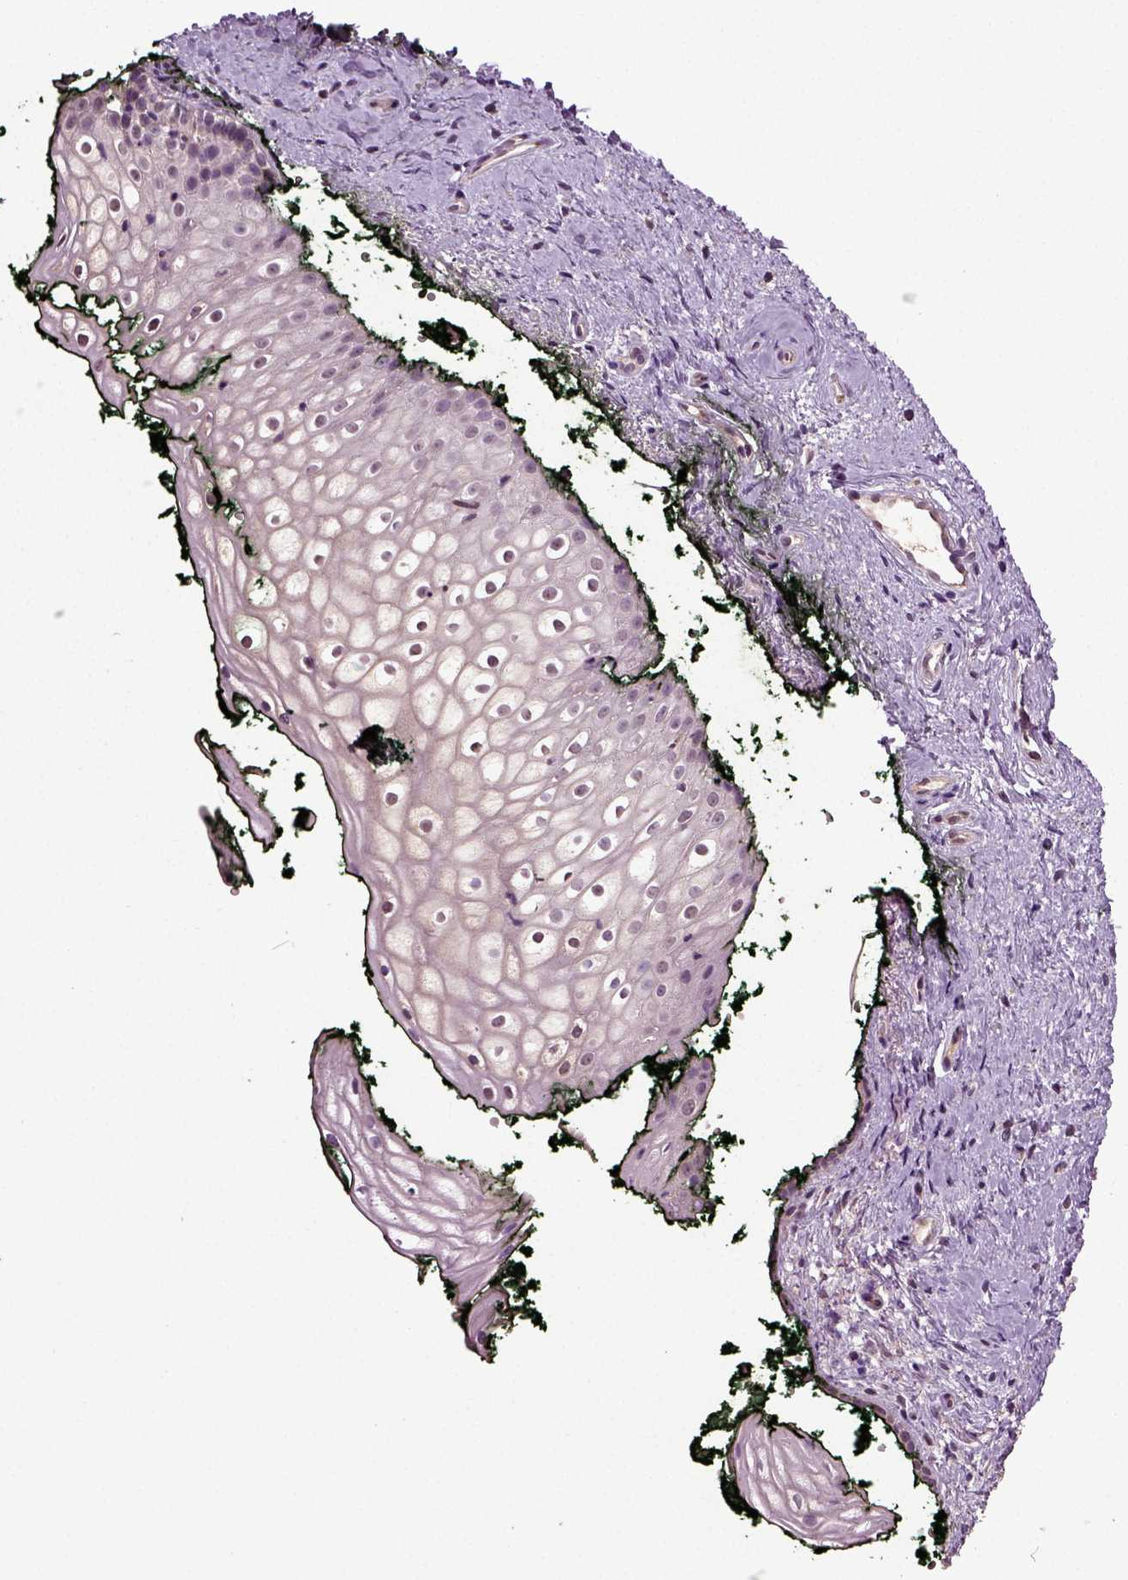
{"staining": {"intensity": "moderate", "quantity": "<25%", "location": "cytoplasmic/membranous"}, "tissue": "vagina", "cell_type": "Squamous epithelial cells", "image_type": "normal", "snomed": [{"axis": "morphology", "description": "Normal tissue, NOS"}, {"axis": "topography", "description": "Vagina"}], "caption": "Normal vagina reveals moderate cytoplasmic/membranous staining in about <25% of squamous epithelial cells, visualized by immunohistochemistry. The protein is stained brown, and the nuclei are stained in blue (DAB IHC with brightfield microscopy, high magnification).", "gene": "ERV3", "patient": {"sex": "female", "age": 47}}